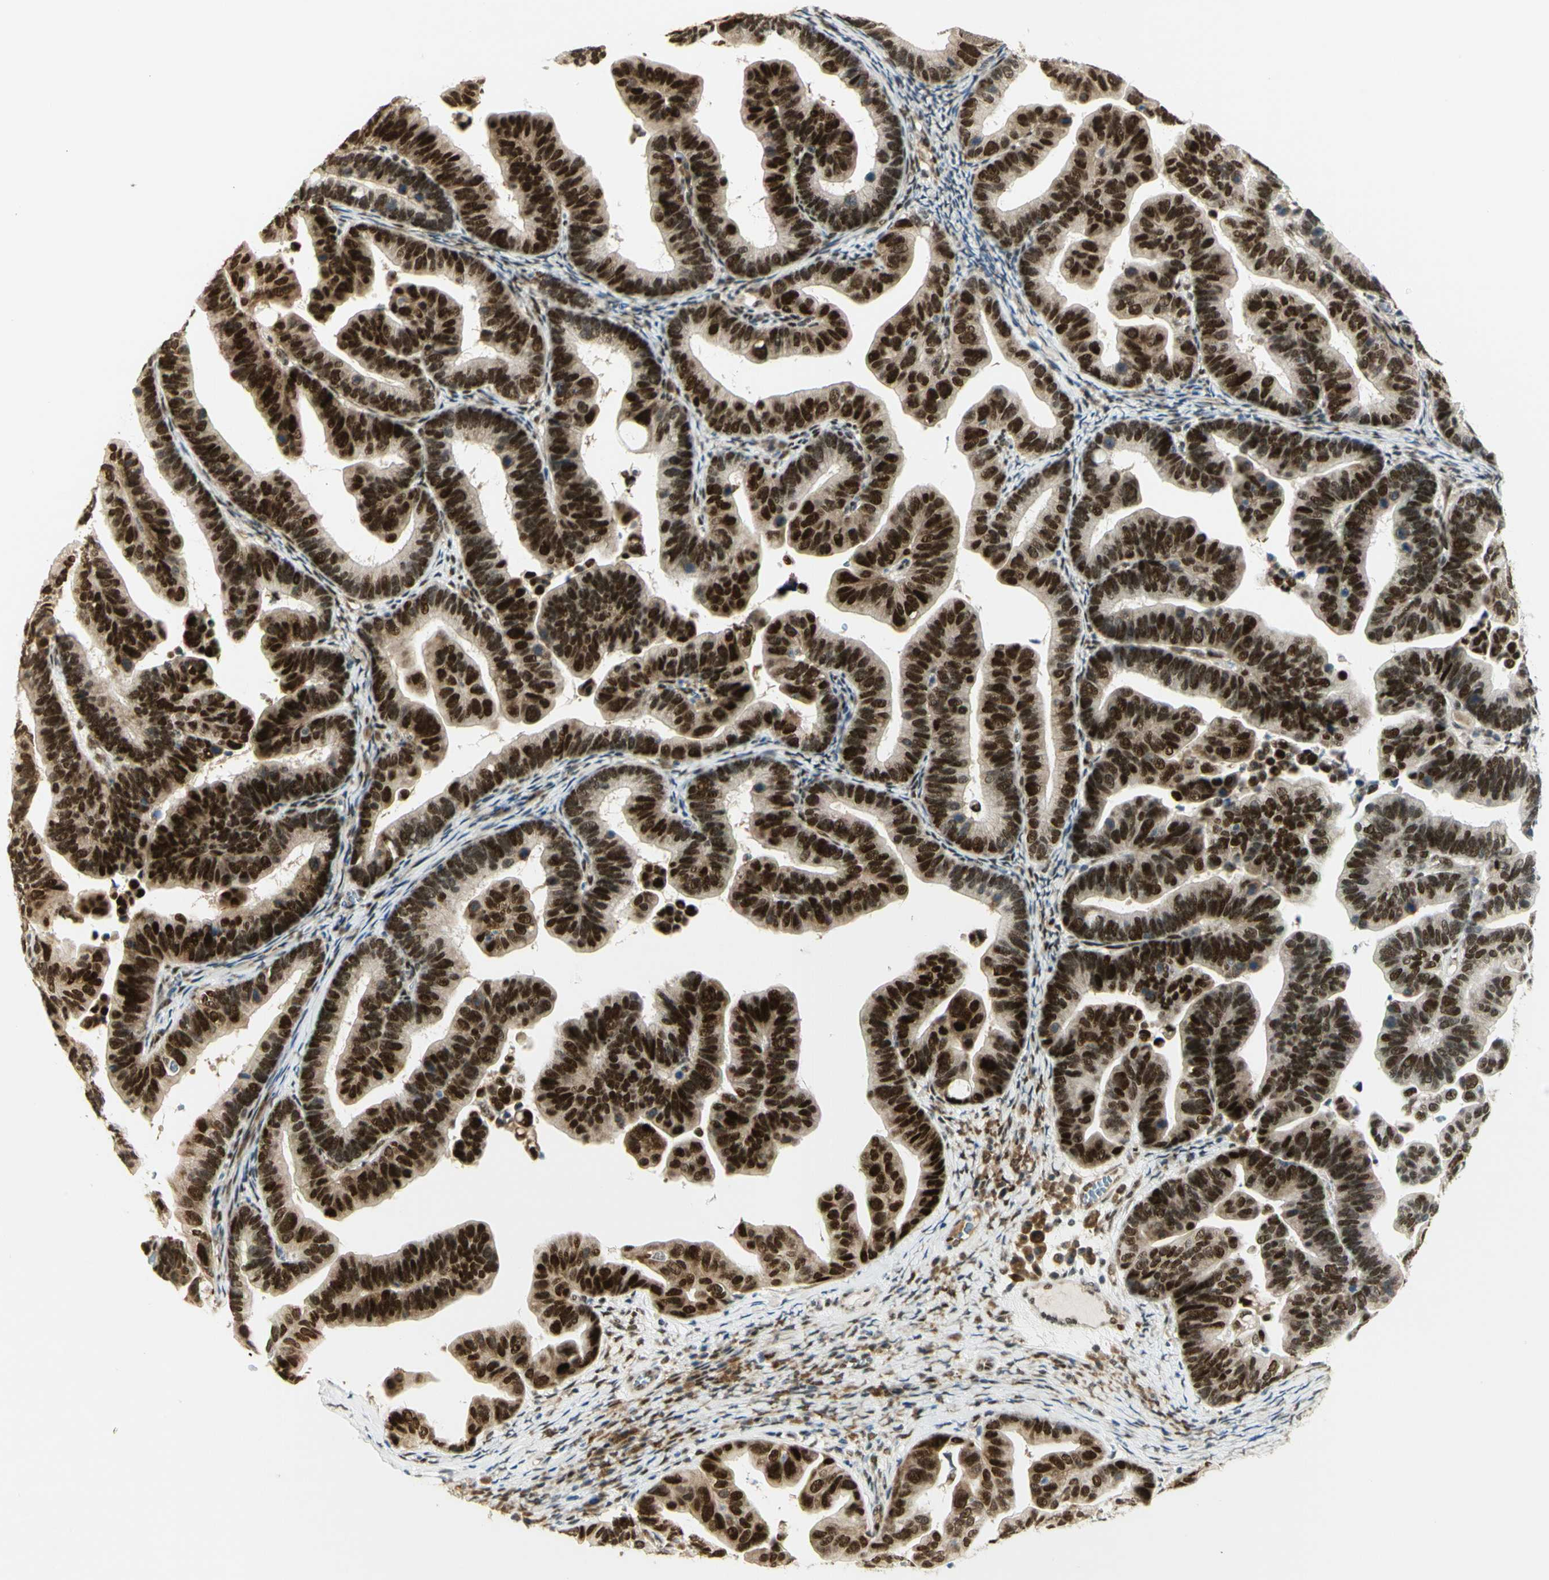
{"staining": {"intensity": "strong", "quantity": ">75%", "location": "cytoplasmic/membranous,nuclear"}, "tissue": "ovarian cancer", "cell_type": "Tumor cells", "image_type": "cancer", "snomed": [{"axis": "morphology", "description": "Cystadenocarcinoma, serous, NOS"}, {"axis": "topography", "description": "Ovary"}], "caption": "High-magnification brightfield microscopy of ovarian cancer (serous cystadenocarcinoma) stained with DAB (3,3'-diaminobenzidine) (brown) and counterstained with hematoxylin (blue). tumor cells exhibit strong cytoplasmic/membranous and nuclear expression is appreciated in approximately>75% of cells.", "gene": "DDX1", "patient": {"sex": "female", "age": 56}}